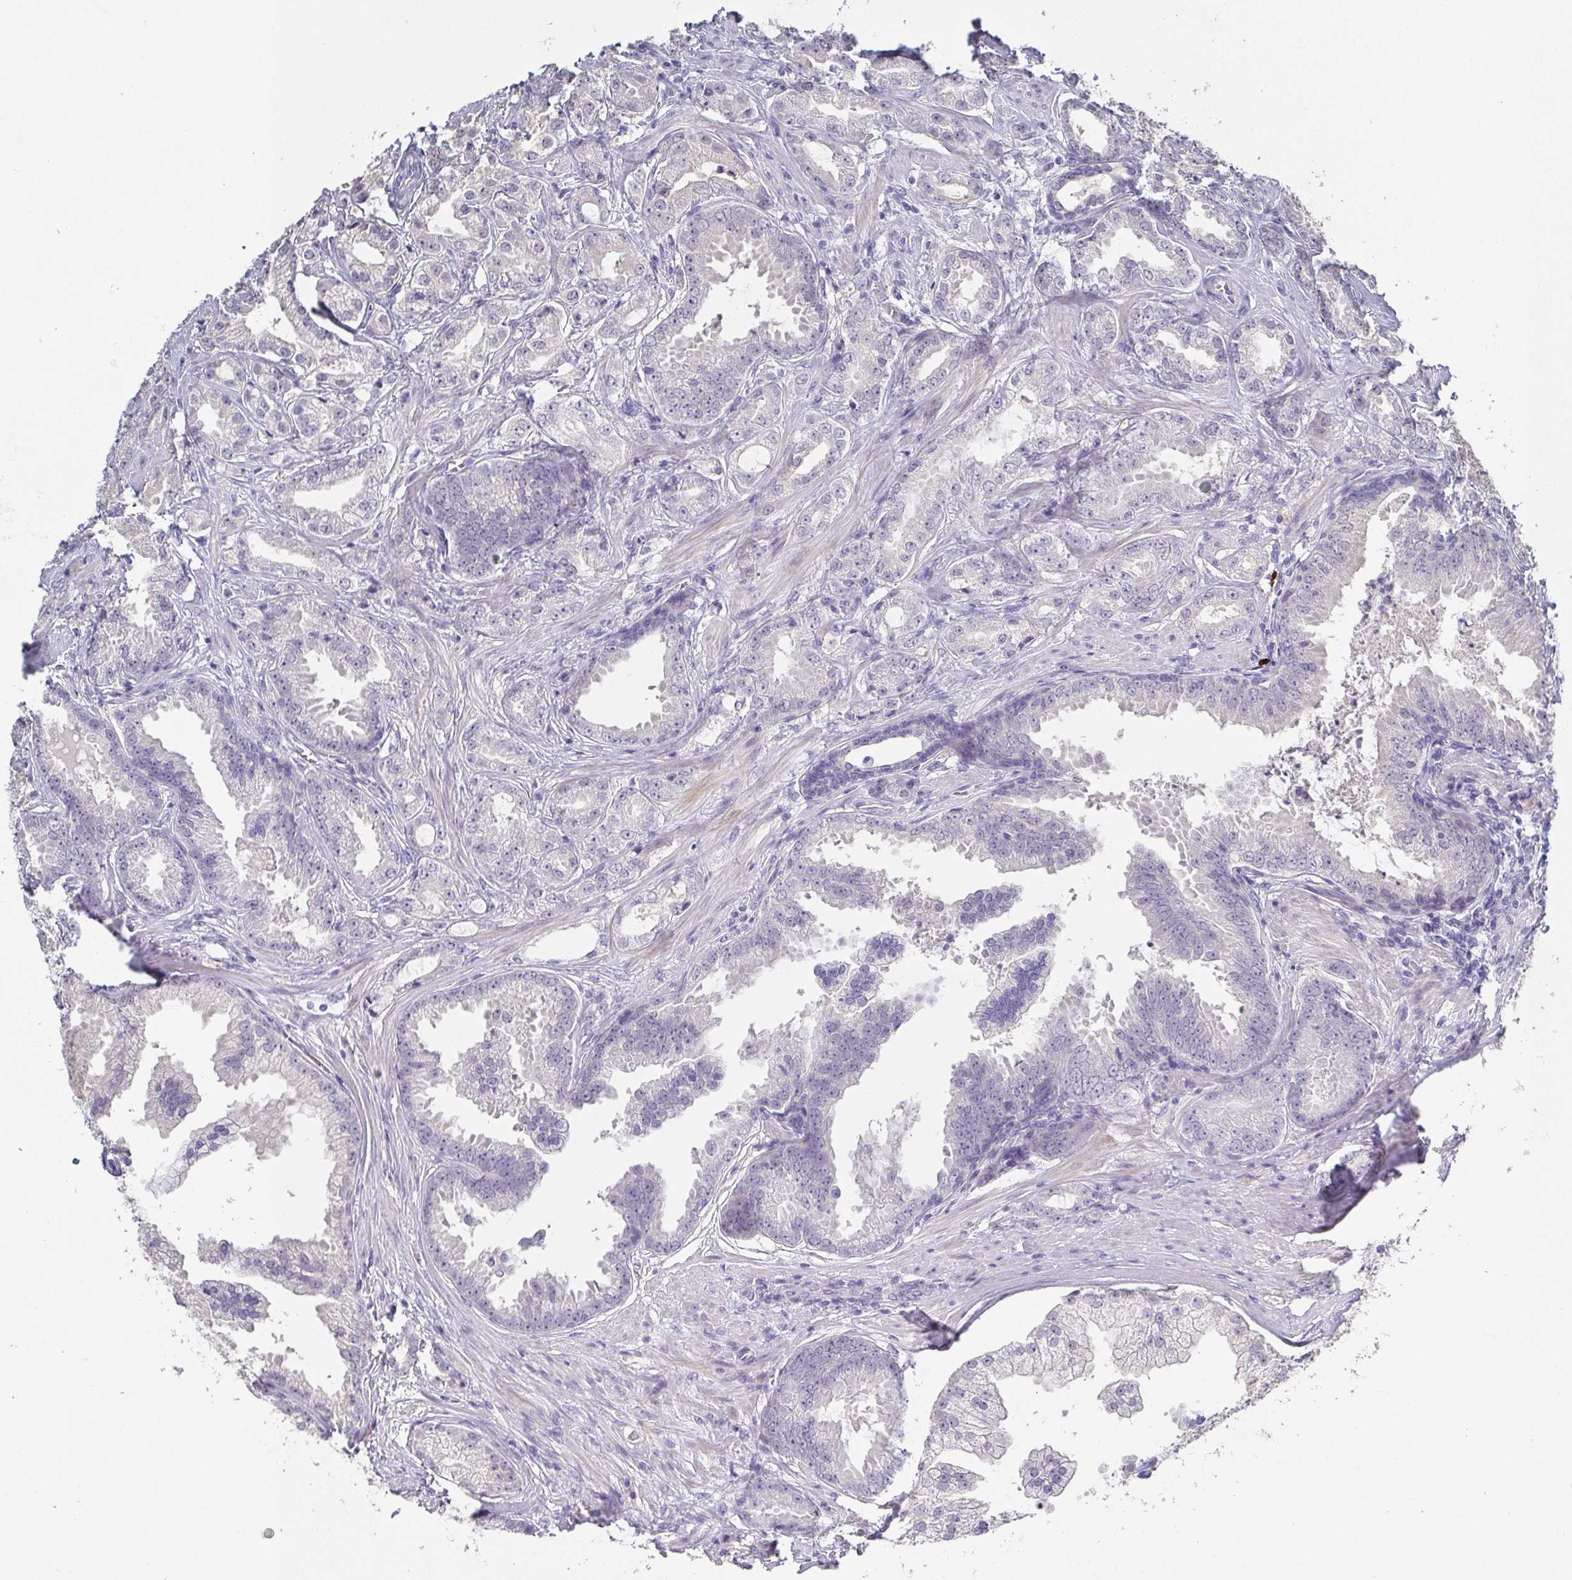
{"staining": {"intensity": "negative", "quantity": "none", "location": "none"}, "tissue": "prostate cancer", "cell_type": "Tumor cells", "image_type": "cancer", "snomed": [{"axis": "morphology", "description": "Adenocarcinoma, Low grade"}, {"axis": "topography", "description": "Prostate"}], "caption": "IHC of prostate cancer exhibits no positivity in tumor cells.", "gene": "RNASE7", "patient": {"sex": "male", "age": 65}}